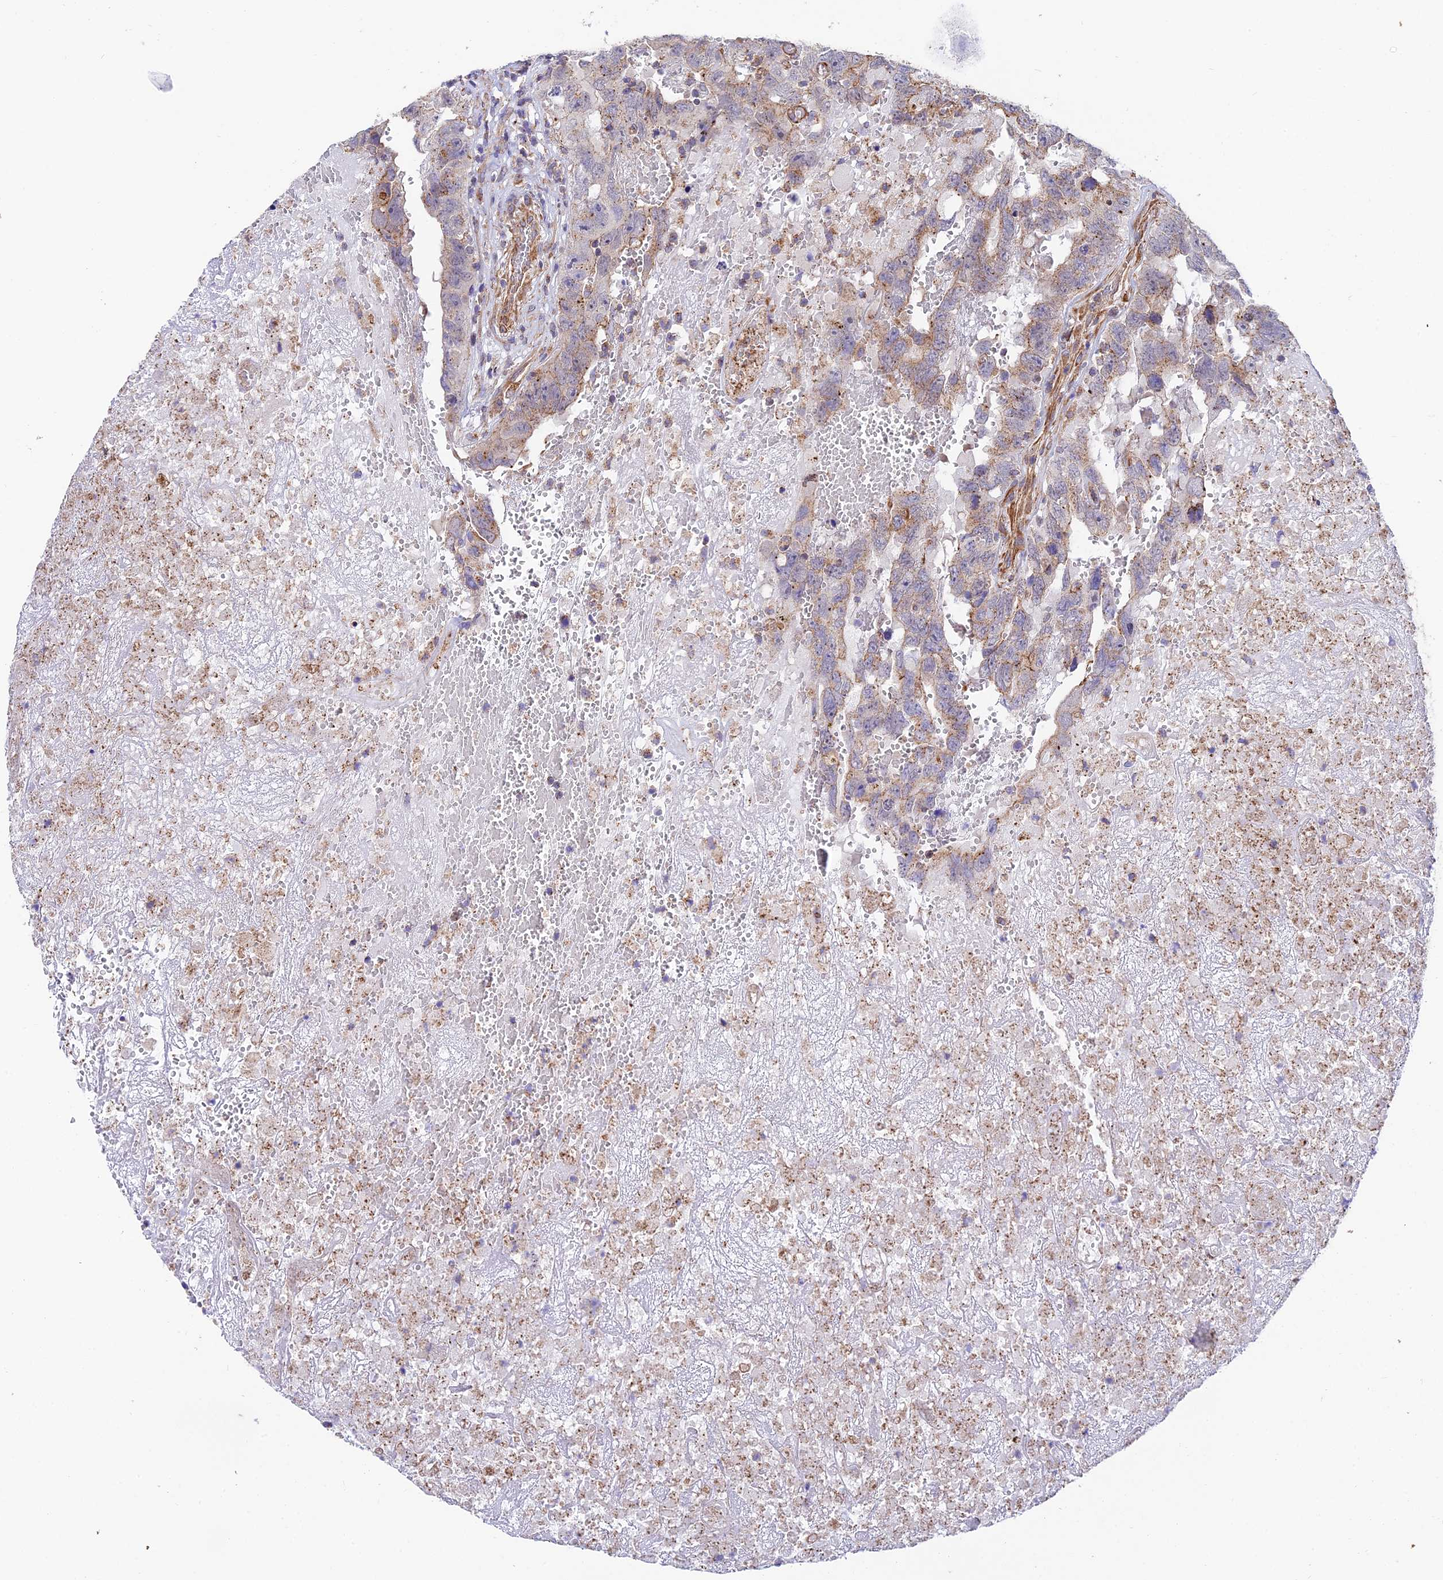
{"staining": {"intensity": "moderate", "quantity": "<25%", "location": "cytoplasmic/membranous"}, "tissue": "testis cancer", "cell_type": "Tumor cells", "image_type": "cancer", "snomed": [{"axis": "morphology", "description": "Carcinoma, Embryonal, NOS"}, {"axis": "topography", "description": "Testis"}], "caption": "About <25% of tumor cells in embryonal carcinoma (testis) demonstrate moderate cytoplasmic/membranous protein positivity as visualized by brown immunohistochemical staining.", "gene": "QRFP", "patient": {"sex": "male", "age": 45}}